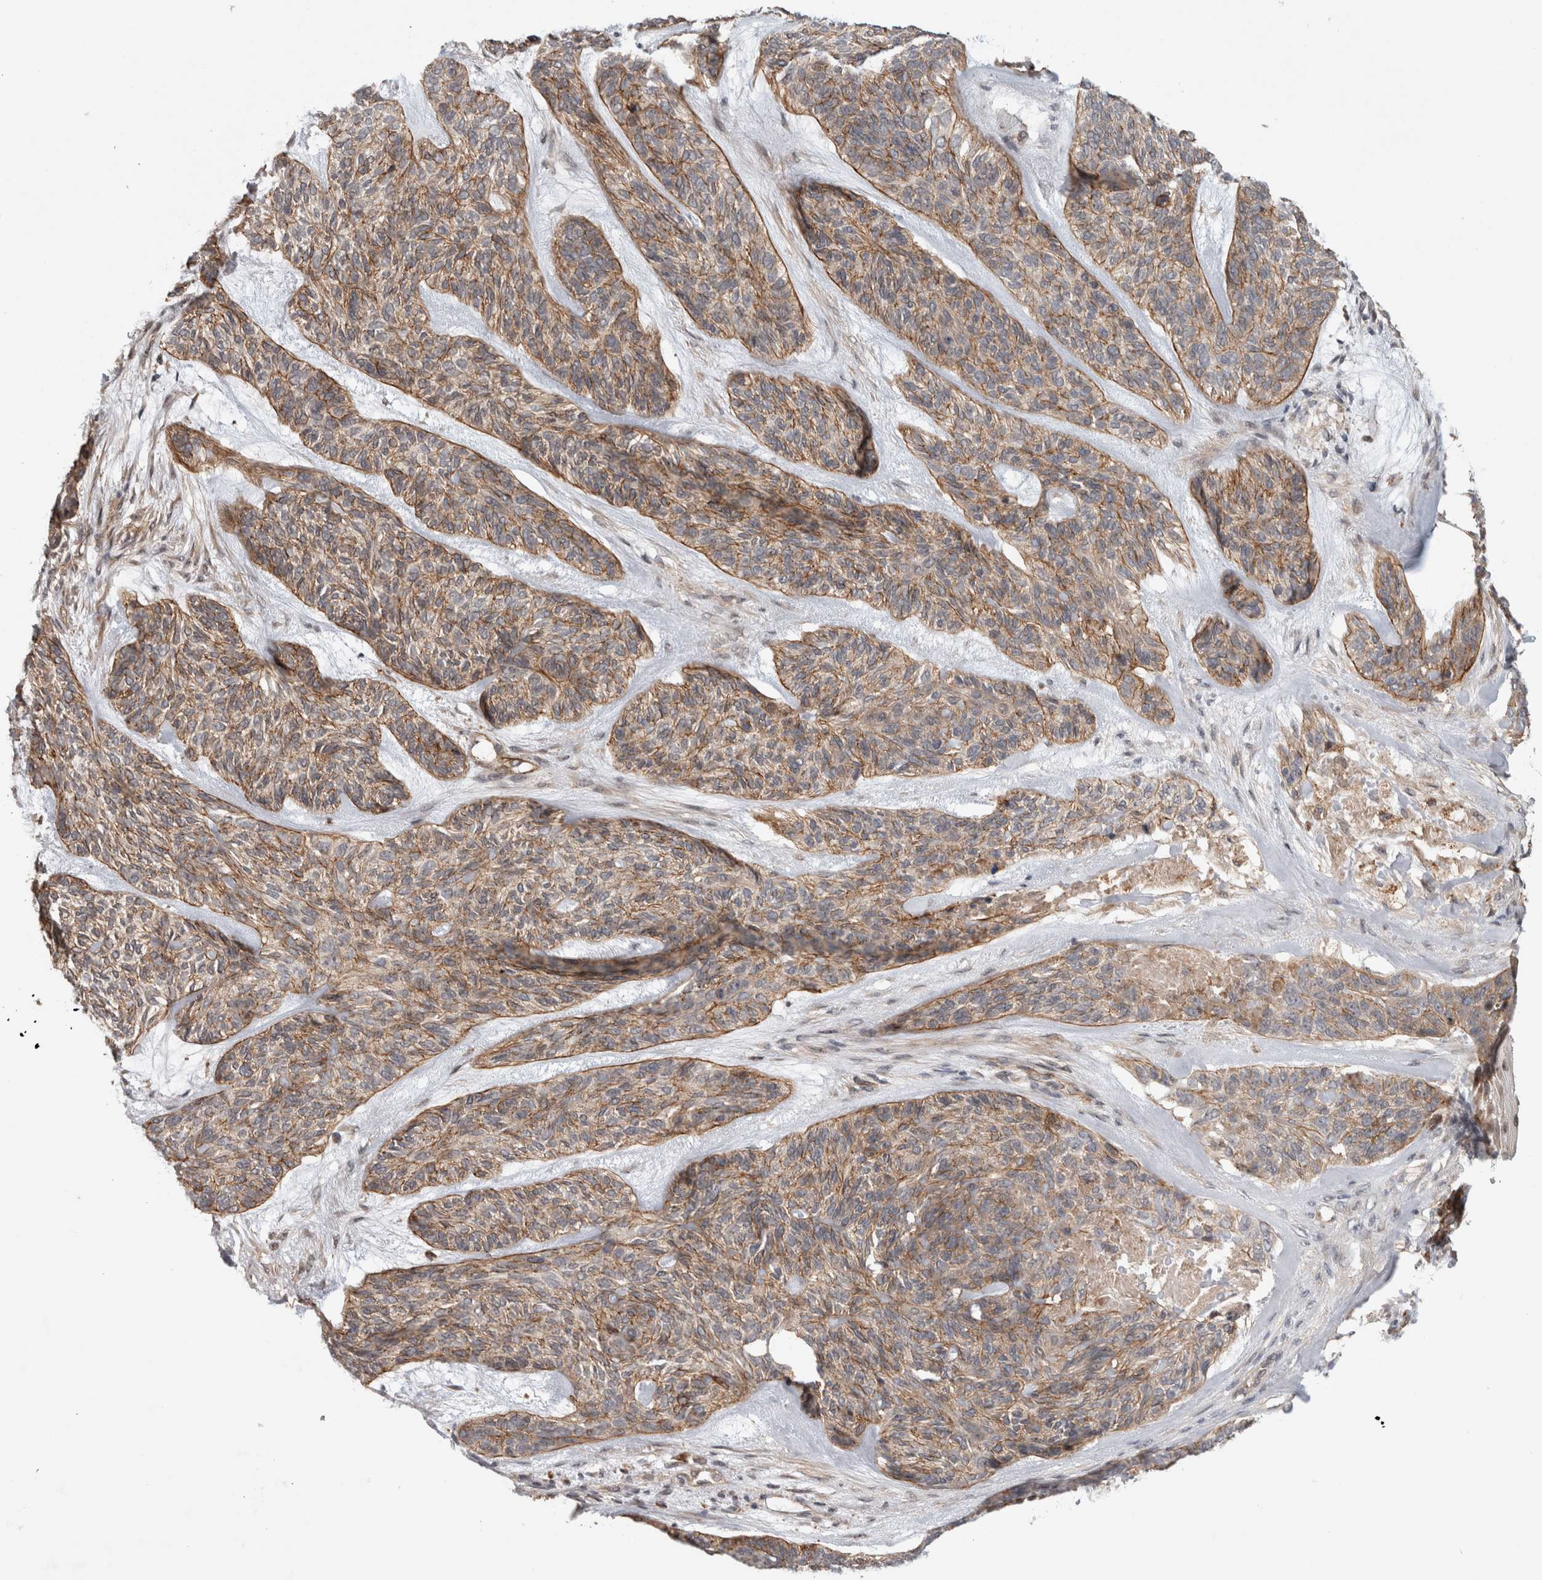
{"staining": {"intensity": "moderate", "quantity": "25%-75%", "location": "cytoplasmic/membranous"}, "tissue": "skin cancer", "cell_type": "Tumor cells", "image_type": "cancer", "snomed": [{"axis": "morphology", "description": "Basal cell carcinoma"}, {"axis": "topography", "description": "Skin"}], "caption": "Skin cancer (basal cell carcinoma) stained with DAB immunohistochemistry (IHC) demonstrates medium levels of moderate cytoplasmic/membranous expression in approximately 25%-75% of tumor cells. The protein of interest is stained brown, and the nuclei are stained in blue (DAB (3,3'-diaminobenzidine) IHC with brightfield microscopy, high magnification).", "gene": "ADGRL3", "patient": {"sex": "male", "age": 55}}